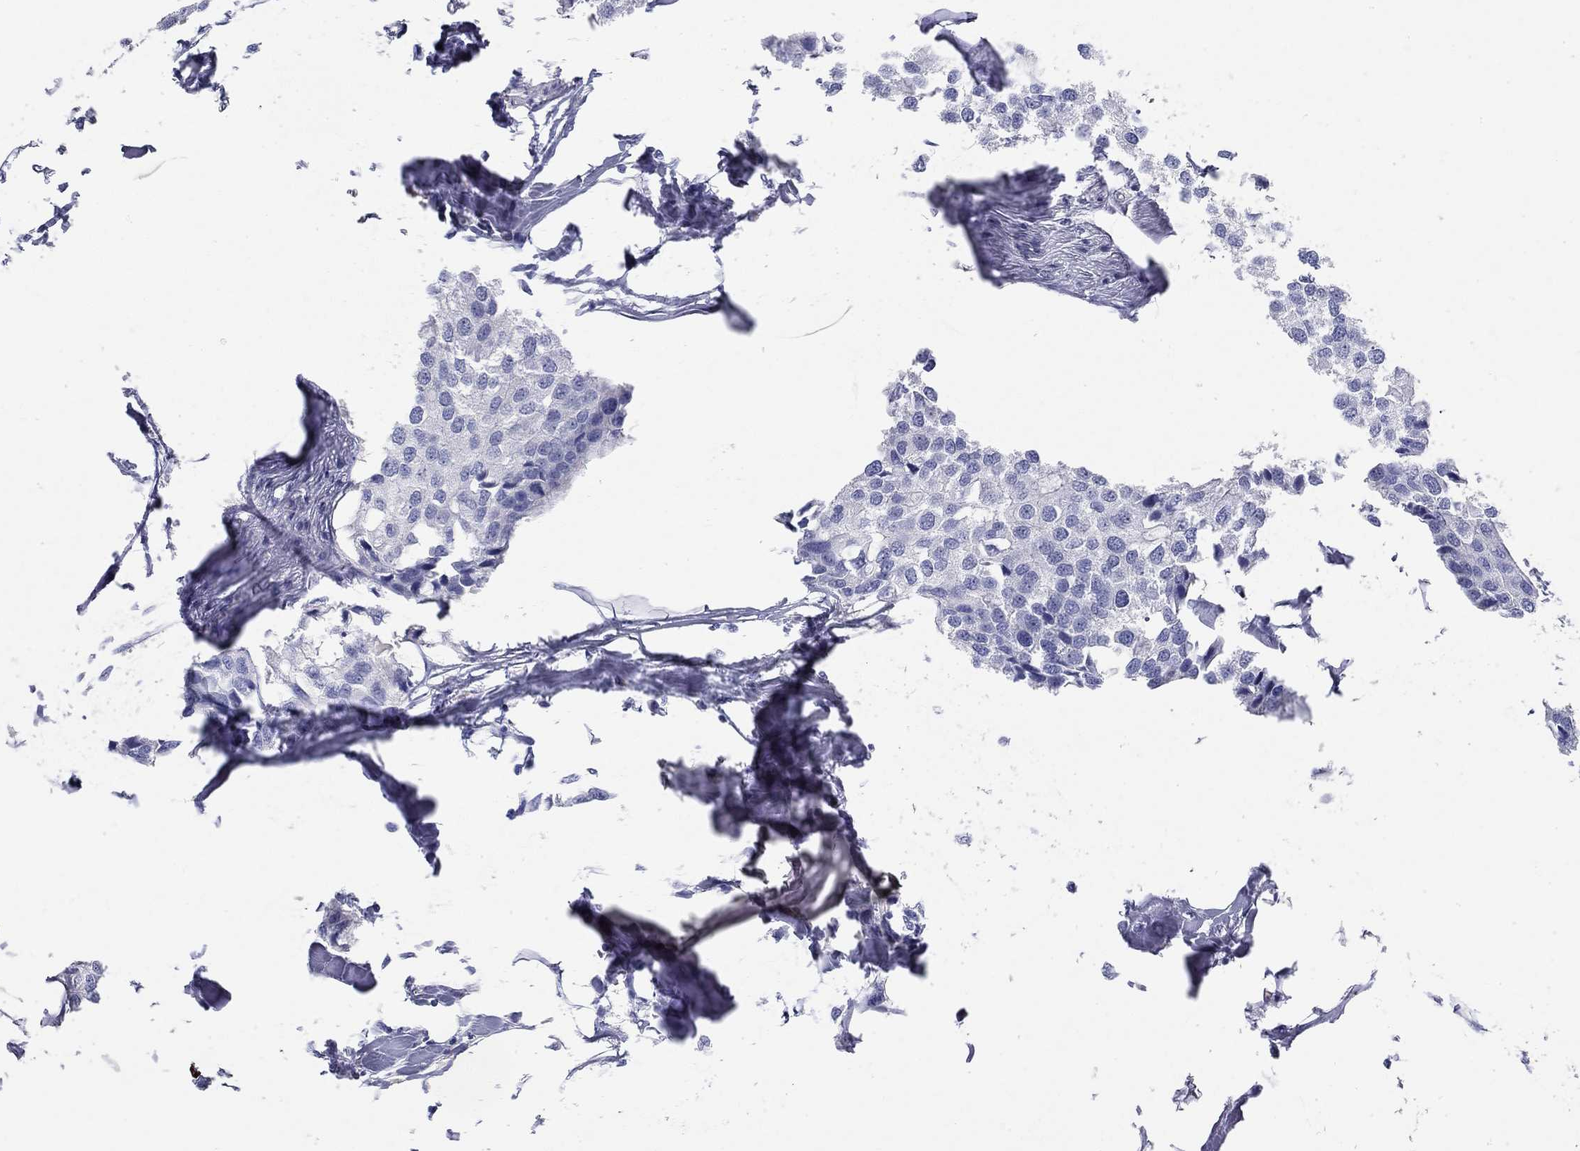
{"staining": {"intensity": "negative", "quantity": "none", "location": "none"}, "tissue": "breast cancer", "cell_type": "Tumor cells", "image_type": "cancer", "snomed": [{"axis": "morphology", "description": "Duct carcinoma"}, {"axis": "topography", "description": "Breast"}], "caption": "DAB immunohistochemical staining of human breast infiltrating ductal carcinoma exhibits no significant expression in tumor cells.", "gene": "PHOX2B", "patient": {"sex": "female", "age": 80}}